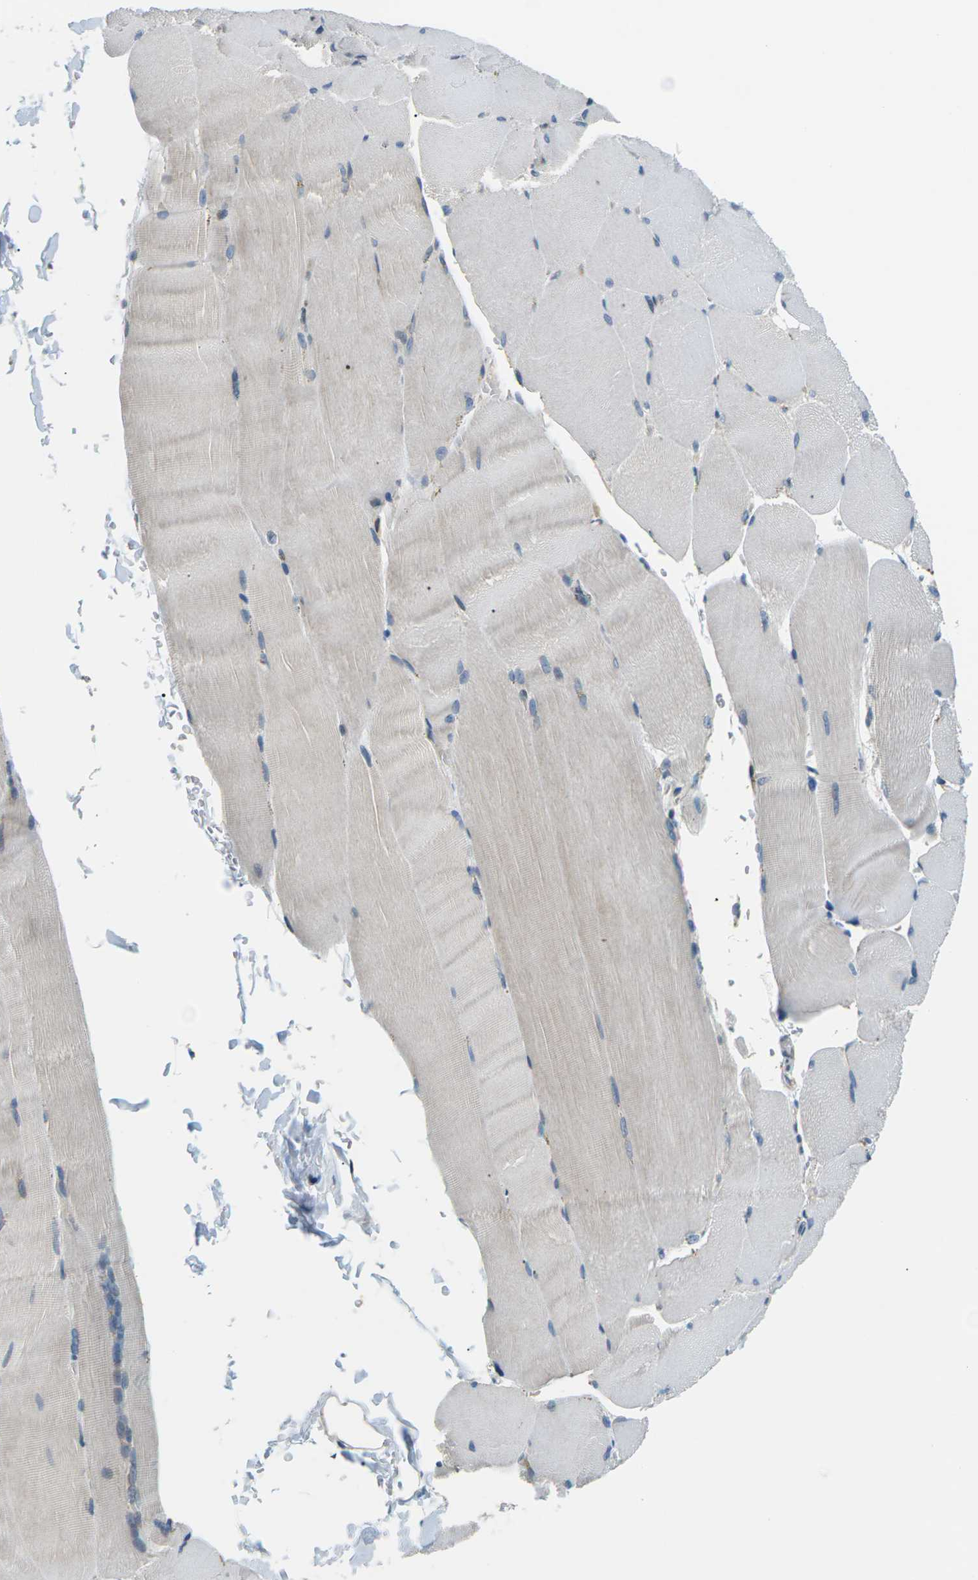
{"staining": {"intensity": "negative", "quantity": "none", "location": "none"}, "tissue": "skeletal muscle", "cell_type": "Myocytes", "image_type": "normal", "snomed": [{"axis": "morphology", "description": "Normal tissue, NOS"}, {"axis": "topography", "description": "Skin"}, {"axis": "topography", "description": "Skeletal muscle"}], "caption": "Image shows no protein expression in myocytes of normal skeletal muscle. (DAB immunohistochemistry with hematoxylin counter stain).", "gene": "SLC13A3", "patient": {"sex": "male", "age": 83}}